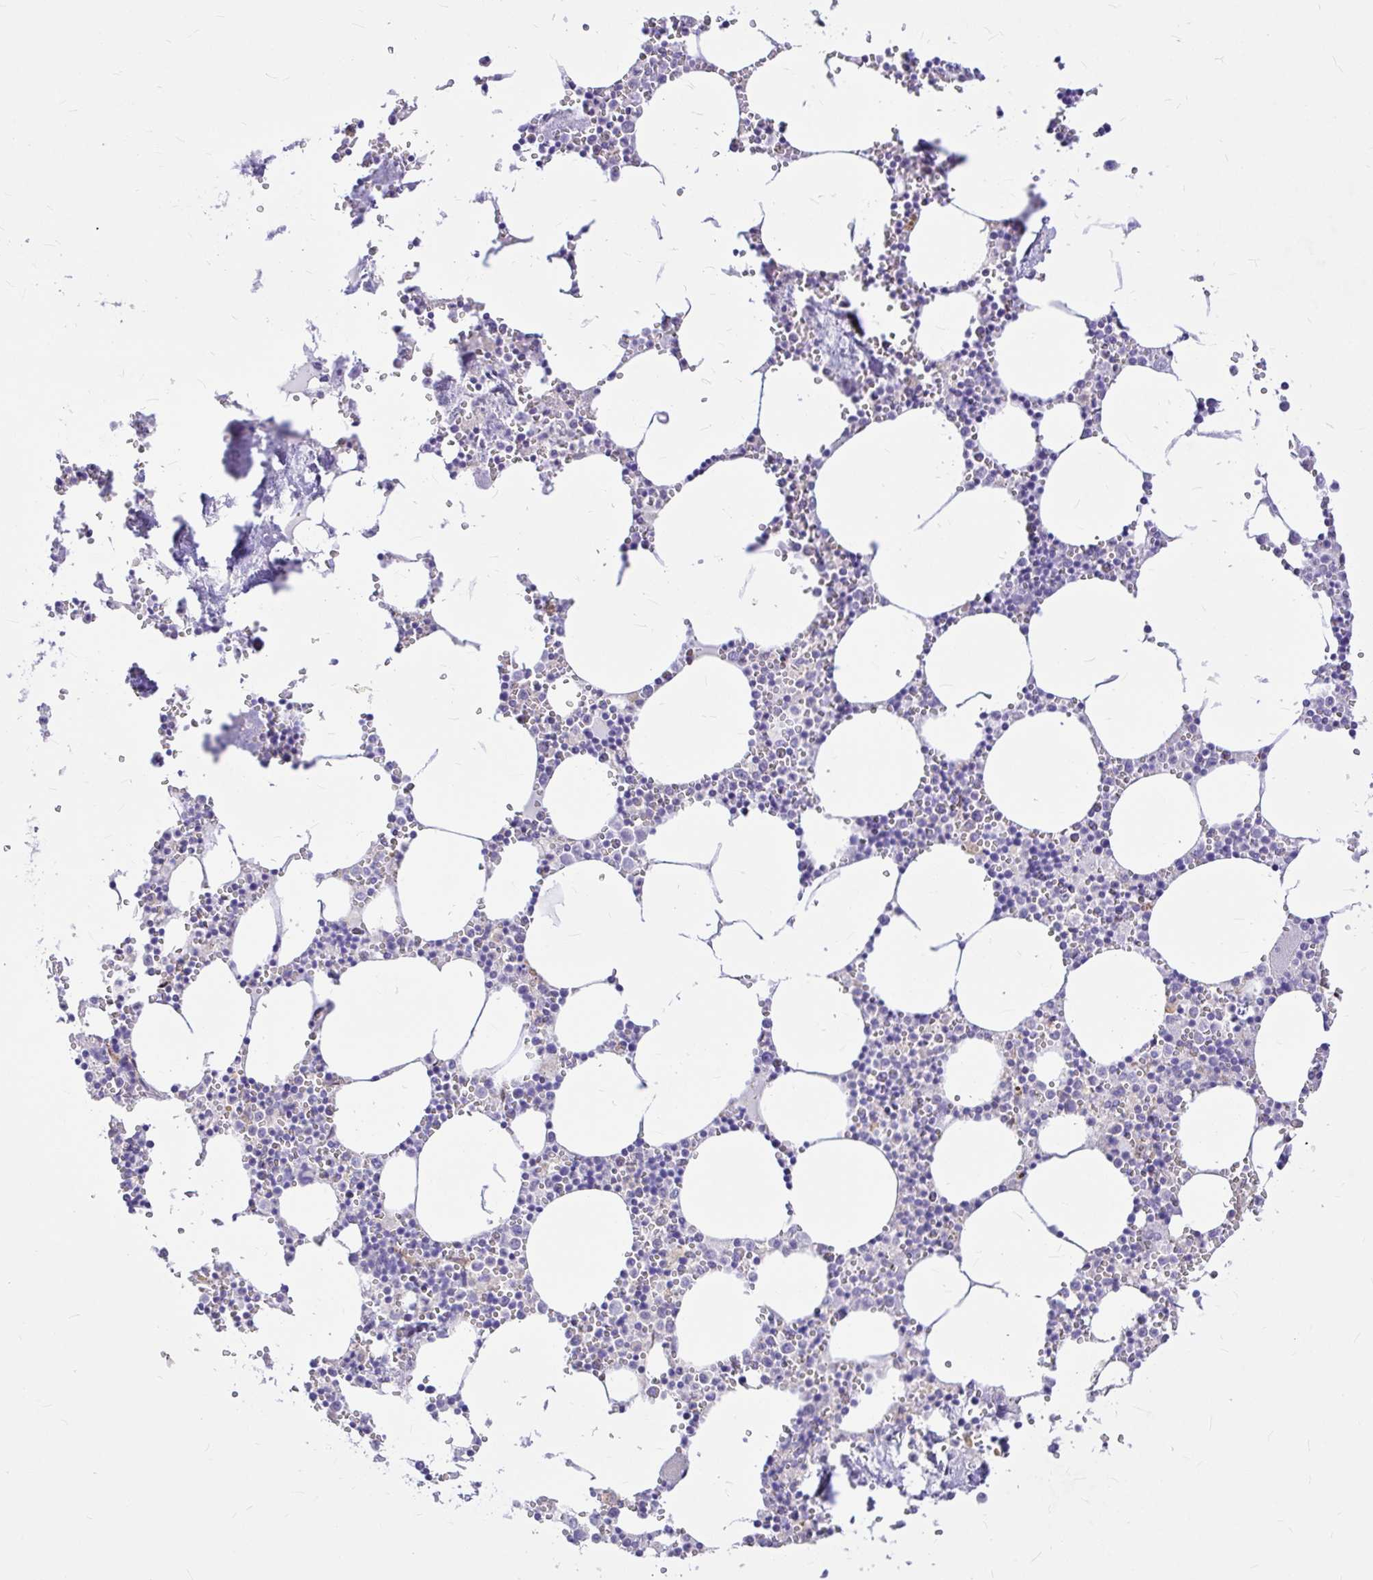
{"staining": {"intensity": "negative", "quantity": "none", "location": "none"}, "tissue": "bone marrow", "cell_type": "Hematopoietic cells", "image_type": "normal", "snomed": [{"axis": "morphology", "description": "Normal tissue, NOS"}, {"axis": "topography", "description": "Bone marrow"}], "caption": "The micrograph demonstrates no significant expression in hematopoietic cells of bone marrow.", "gene": "GABBR2", "patient": {"sex": "male", "age": 54}}